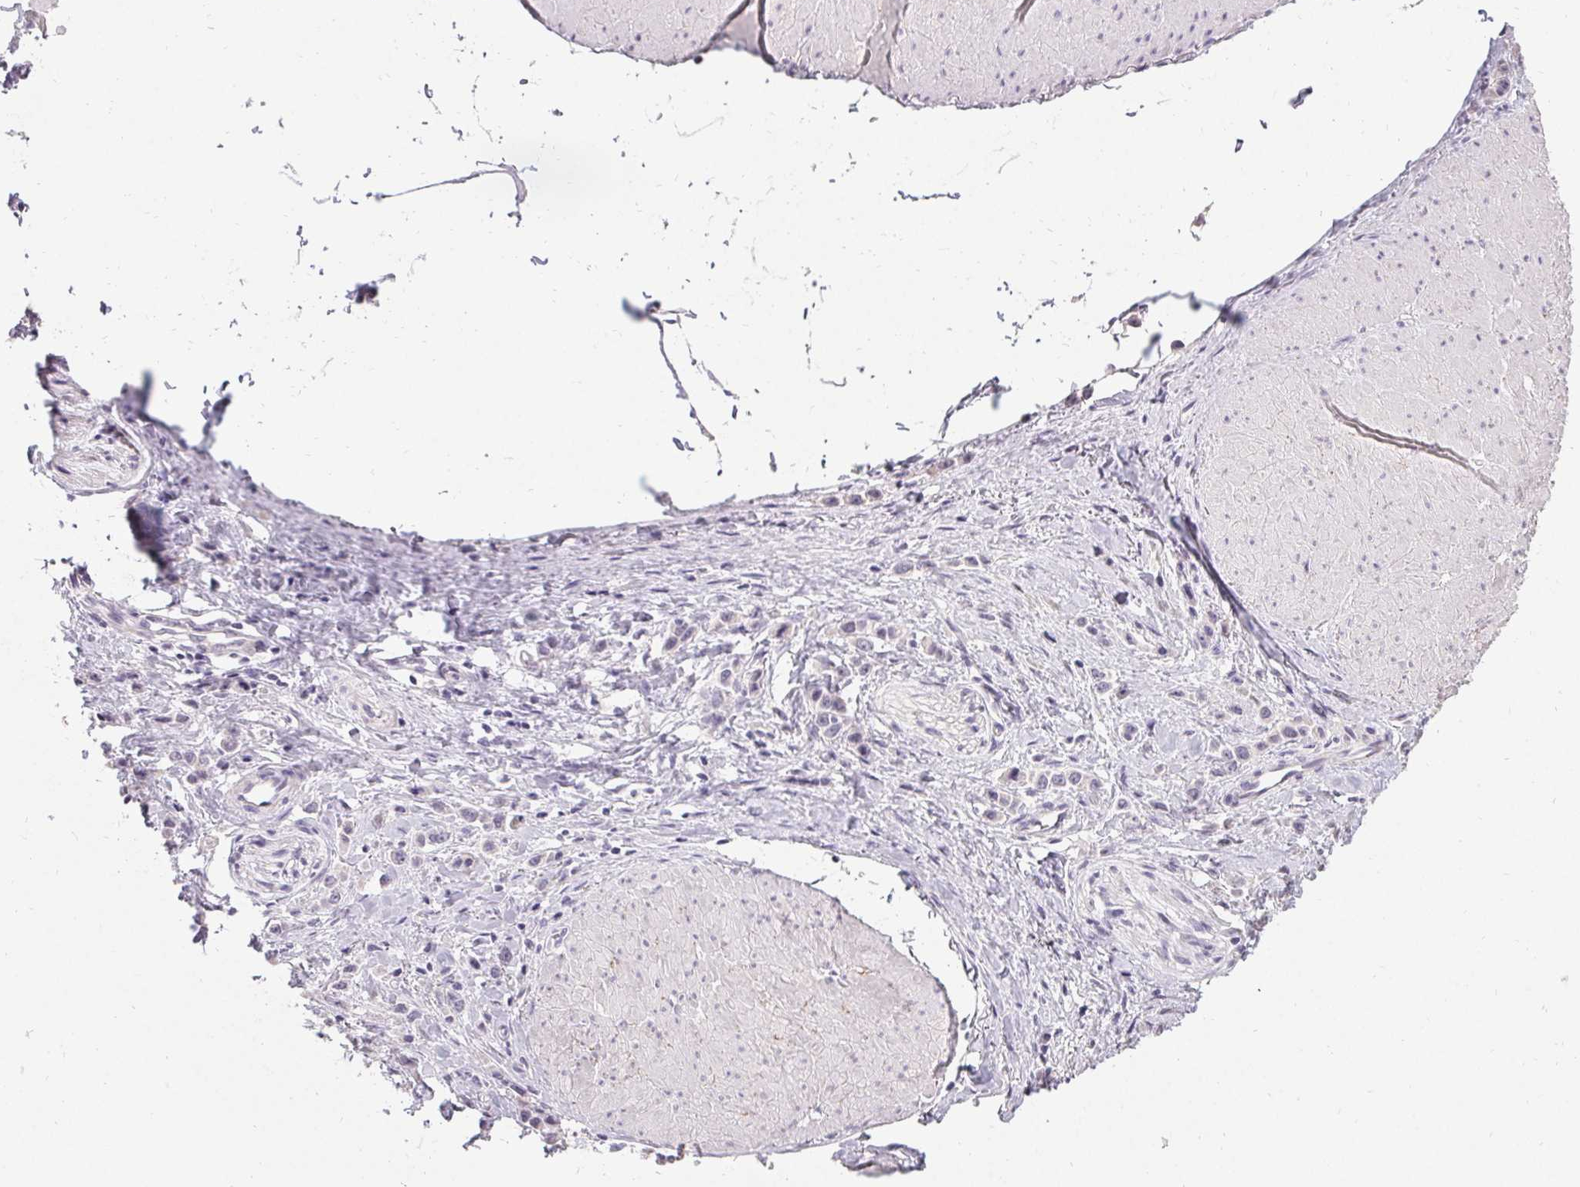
{"staining": {"intensity": "negative", "quantity": "none", "location": "none"}, "tissue": "stomach cancer", "cell_type": "Tumor cells", "image_type": "cancer", "snomed": [{"axis": "morphology", "description": "Adenocarcinoma, NOS"}, {"axis": "topography", "description": "Stomach"}], "caption": "This is an immunohistochemistry (IHC) photomicrograph of stomach cancer (adenocarcinoma). There is no expression in tumor cells.", "gene": "PMEL", "patient": {"sex": "male", "age": 47}}